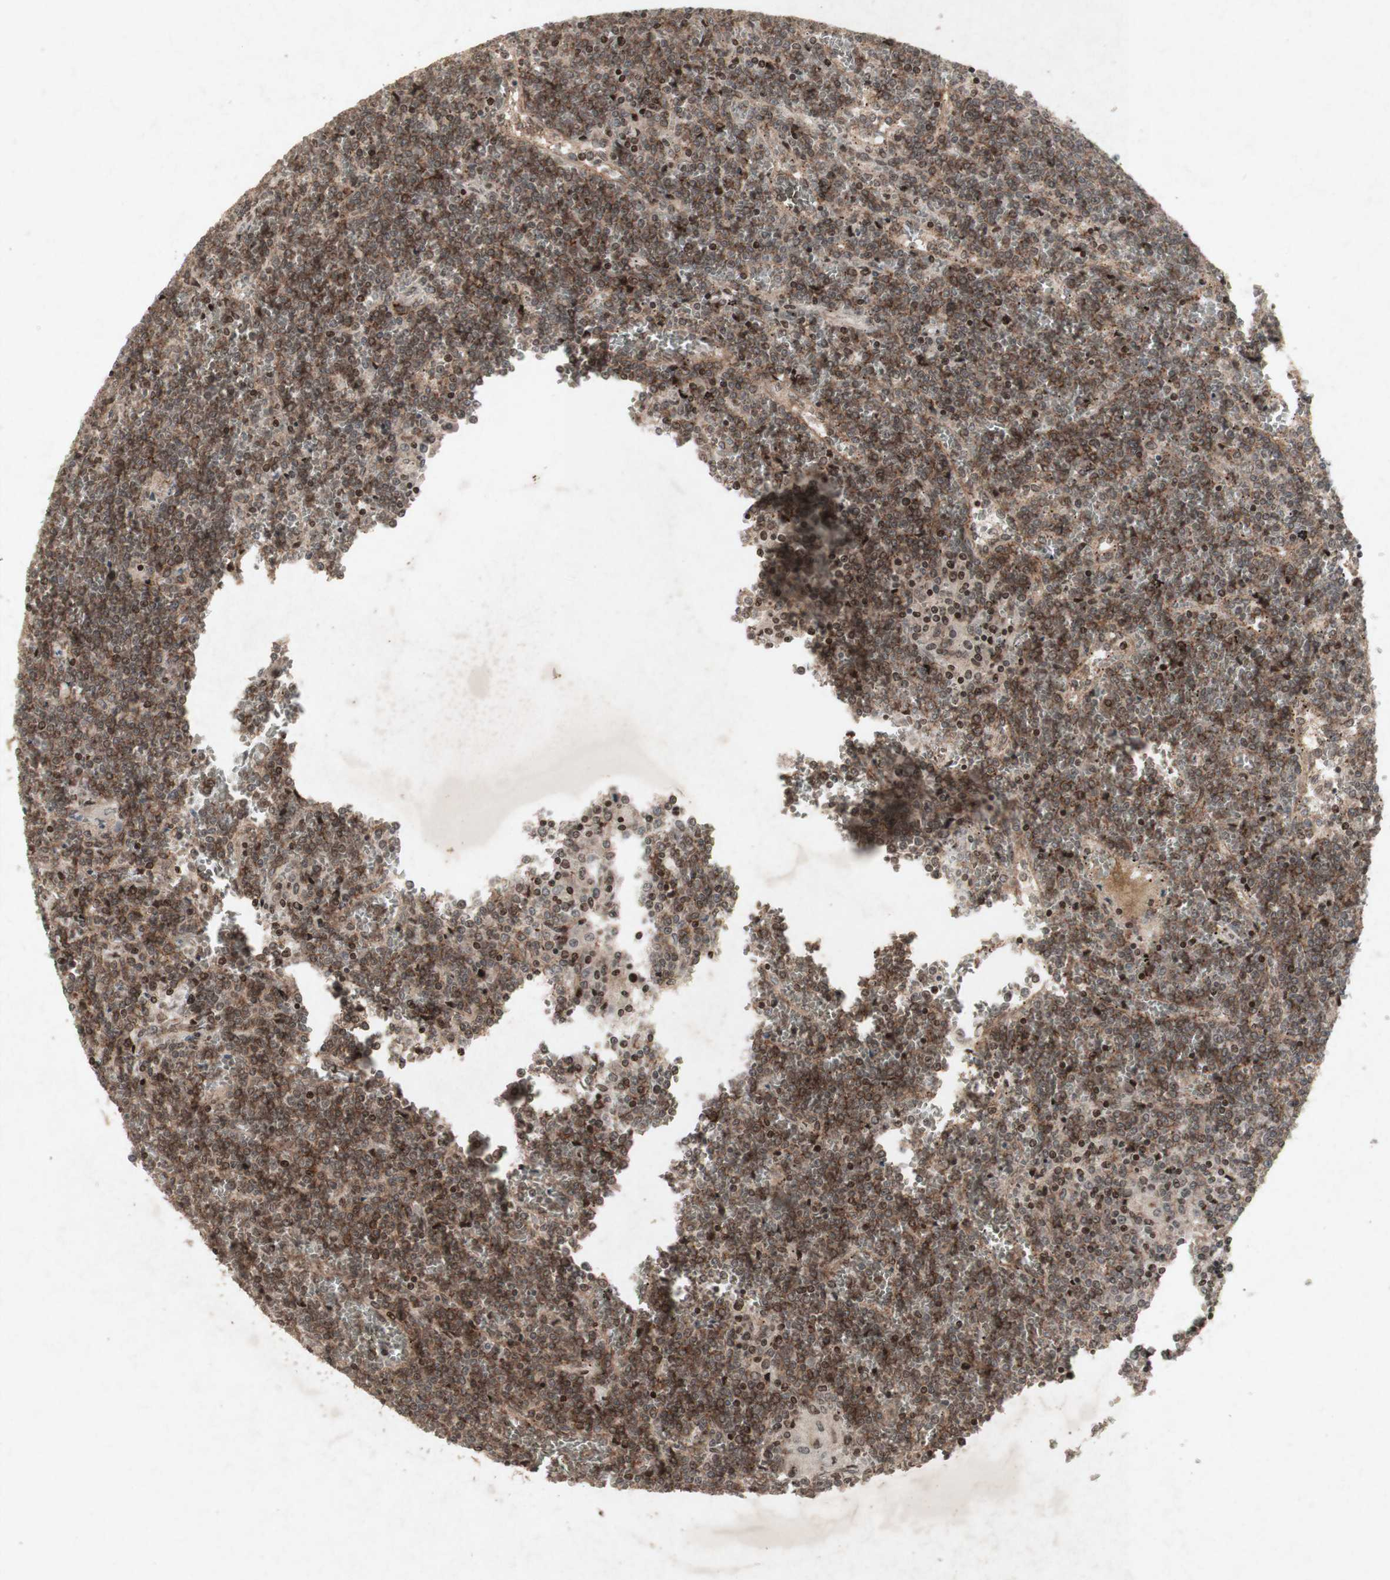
{"staining": {"intensity": "moderate", "quantity": ">75%", "location": "cytoplasmic/membranous,nuclear"}, "tissue": "lymphoma", "cell_type": "Tumor cells", "image_type": "cancer", "snomed": [{"axis": "morphology", "description": "Malignant lymphoma, non-Hodgkin's type, Low grade"}, {"axis": "topography", "description": "Spleen"}], "caption": "Human low-grade malignant lymphoma, non-Hodgkin's type stained with a brown dye reveals moderate cytoplasmic/membranous and nuclear positive staining in approximately >75% of tumor cells.", "gene": "PLXNA1", "patient": {"sex": "female", "age": 19}}